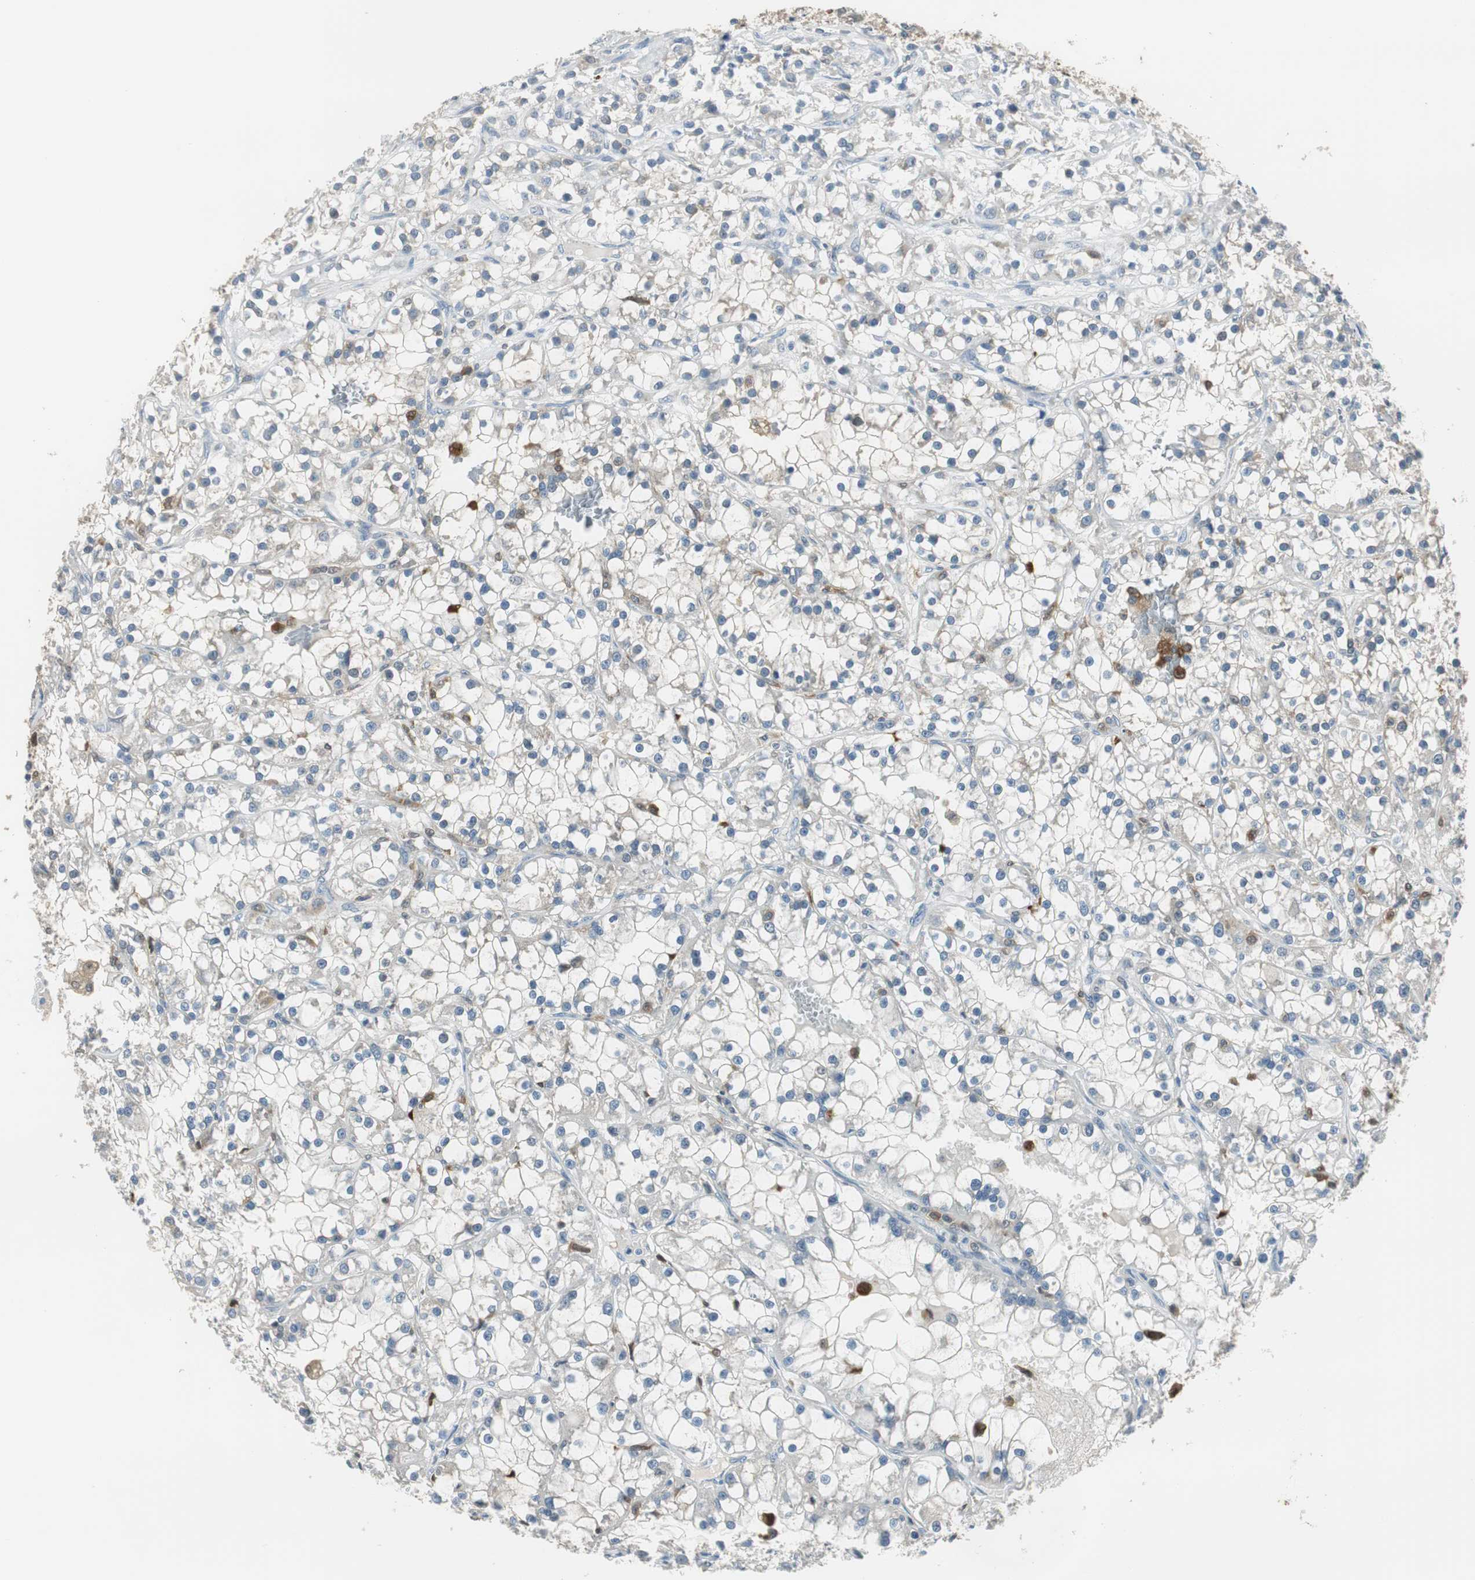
{"staining": {"intensity": "negative", "quantity": "none", "location": "none"}, "tissue": "renal cancer", "cell_type": "Tumor cells", "image_type": "cancer", "snomed": [{"axis": "morphology", "description": "Adenocarcinoma, NOS"}, {"axis": "topography", "description": "Kidney"}], "caption": "Adenocarcinoma (renal) was stained to show a protein in brown. There is no significant staining in tumor cells. Brightfield microscopy of immunohistochemistry stained with DAB (brown) and hematoxylin (blue), captured at high magnification.", "gene": "MSTO1", "patient": {"sex": "female", "age": 52}}